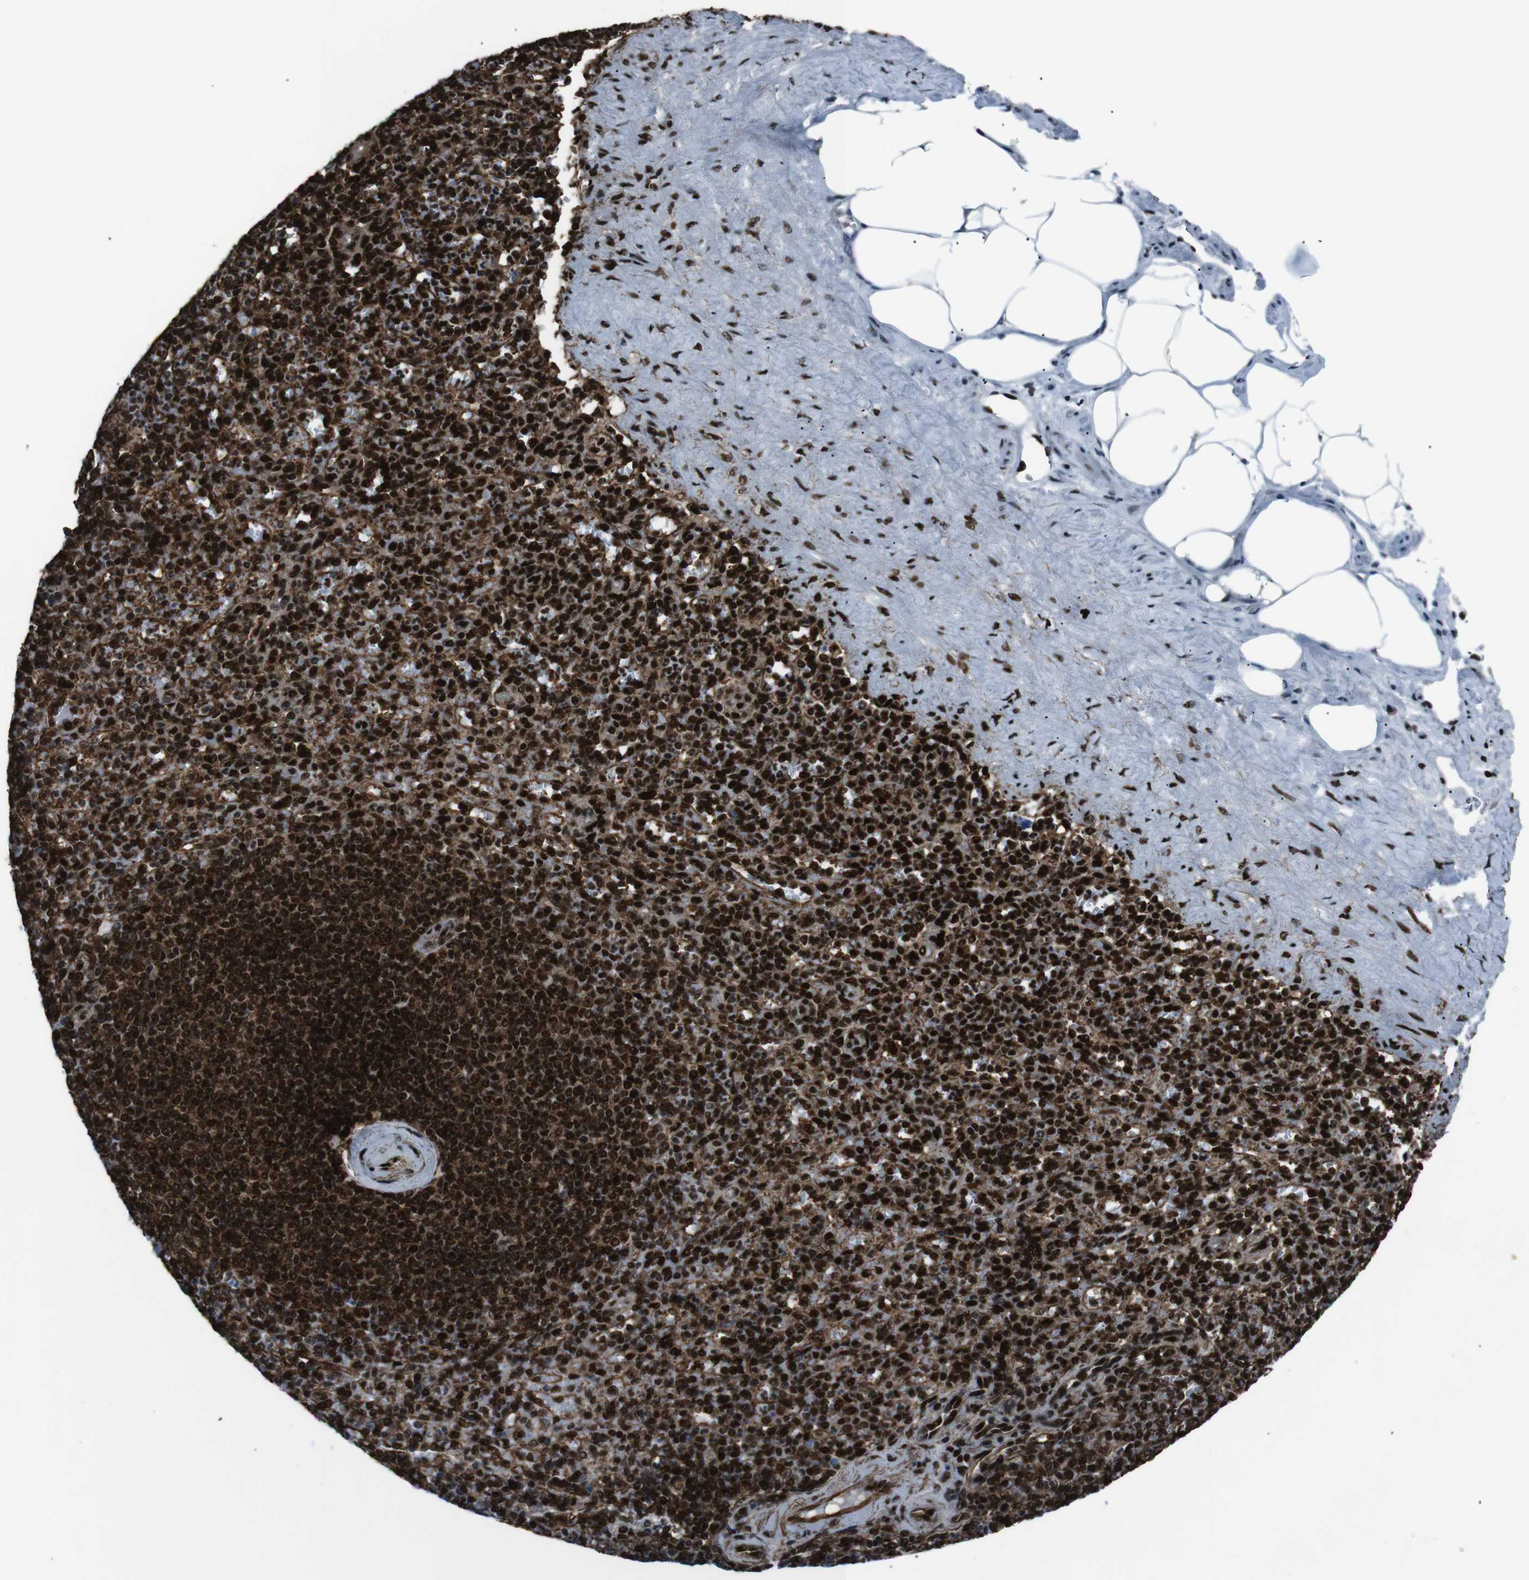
{"staining": {"intensity": "strong", "quantity": ">75%", "location": "cytoplasmic/membranous,nuclear"}, "tissue": "spleen", "cell_type": "Cells in red pulp", "image_type": "normal", "snomed": [{"axis": "morphology", "description": "Normal tissue, NOS"}, {"axis": "topography", "description": "Spleen"}], "caption": "Normal spleen was stained to show a protein in brown. There is high levels of strong cytoplasmic/membranous,nuclear expression in about >75% of cells in red pulp.", "gene": "HNRNPU", "patient": {"sex": "female", "age": 74}}